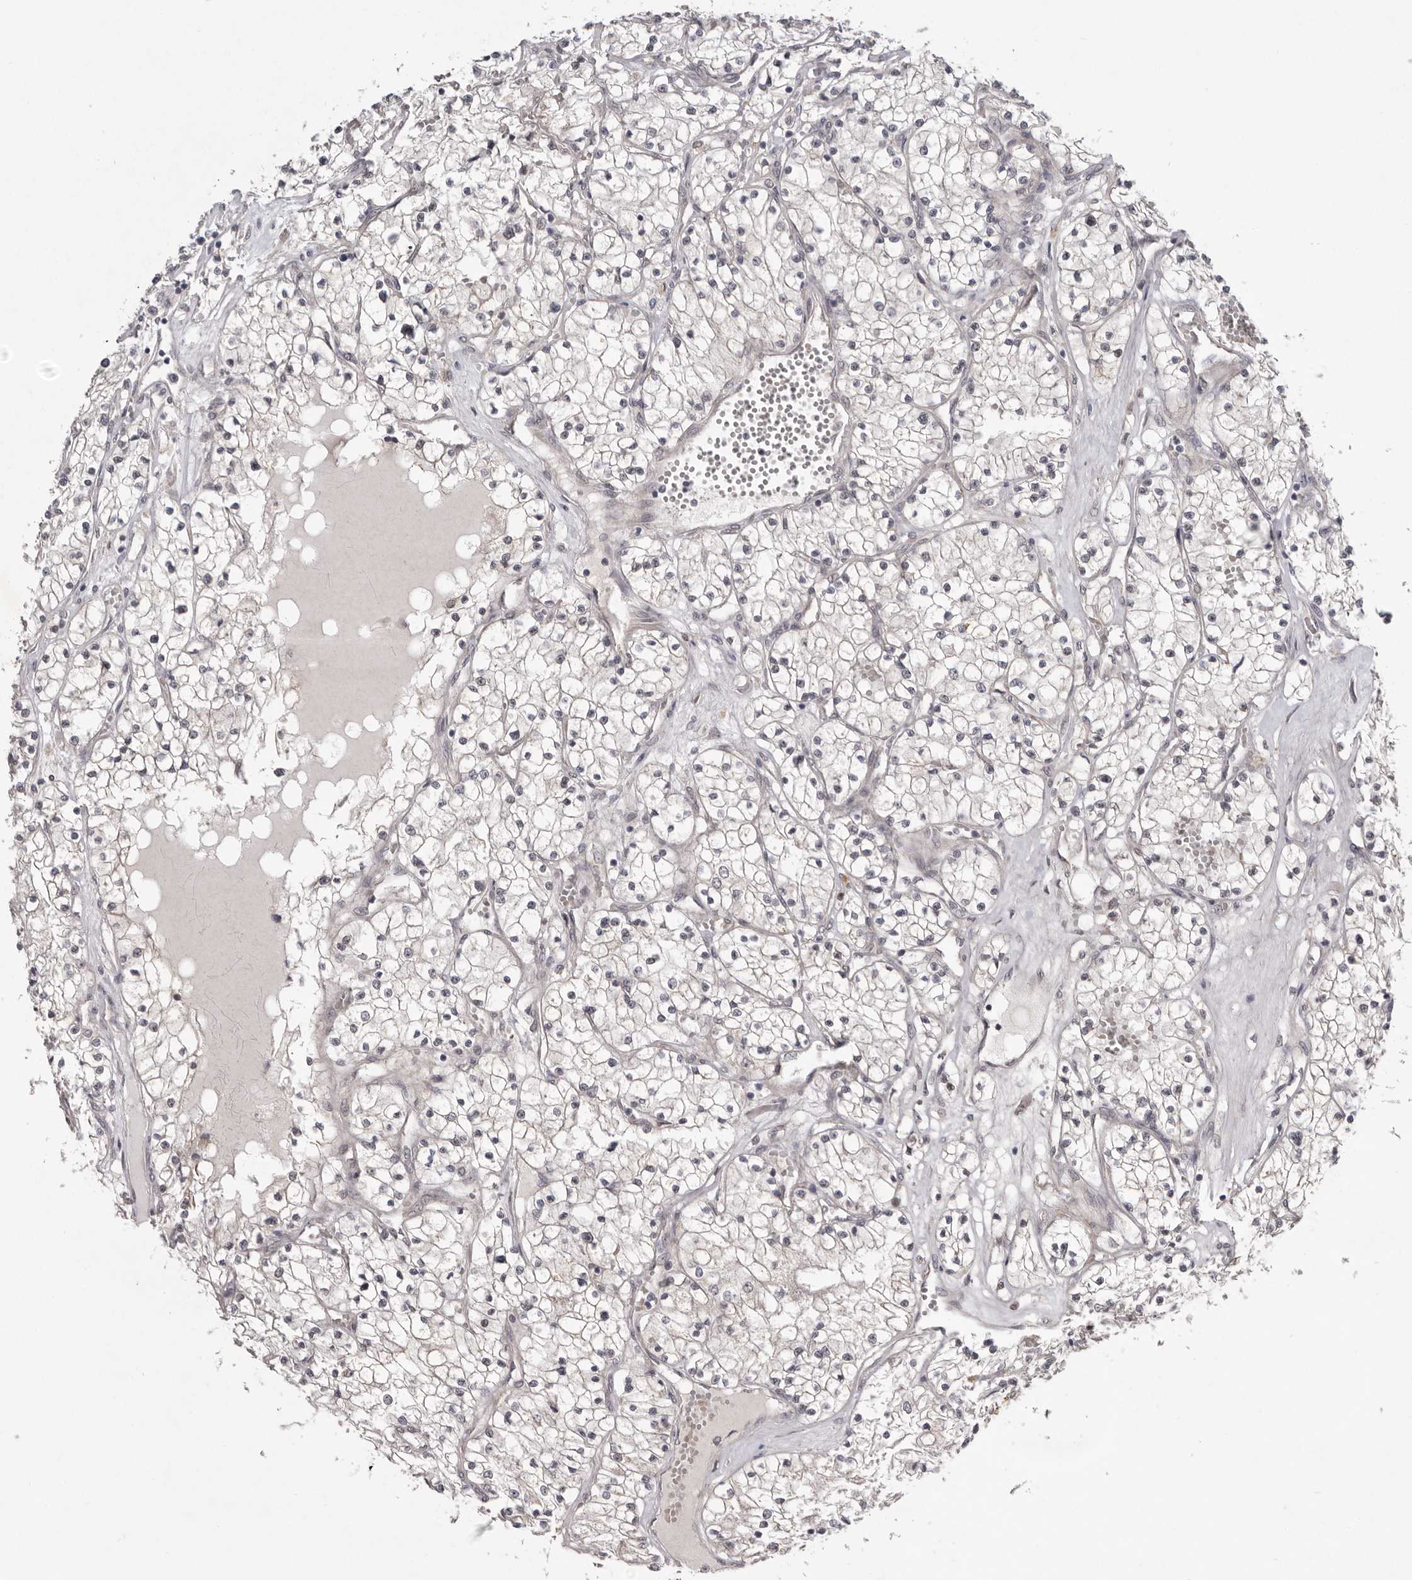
{"staining": {"intensity": "weak", "quantity": "<25%", "location": "cytoplasmic/membranous,nuclear"}, "tissue": "renal cancer", "cell_type": "Tumor cells", "image_type": "cancer", "snomed": [{"axis": "morphology", "description": "Normal tissue, NOS"}, {"axis": "morphology", "description": "Adenocarcinoma, NOS"}, {"axis": "topography", "description": "Kidney"}], "caption": "Human renal cancer (adenocarcinoma) stained for a protein using immunohistochemistry exhibits no expression in tumor cells.", "gene": "NSUN4", "patient": {"sex": "male", "age": 68}}